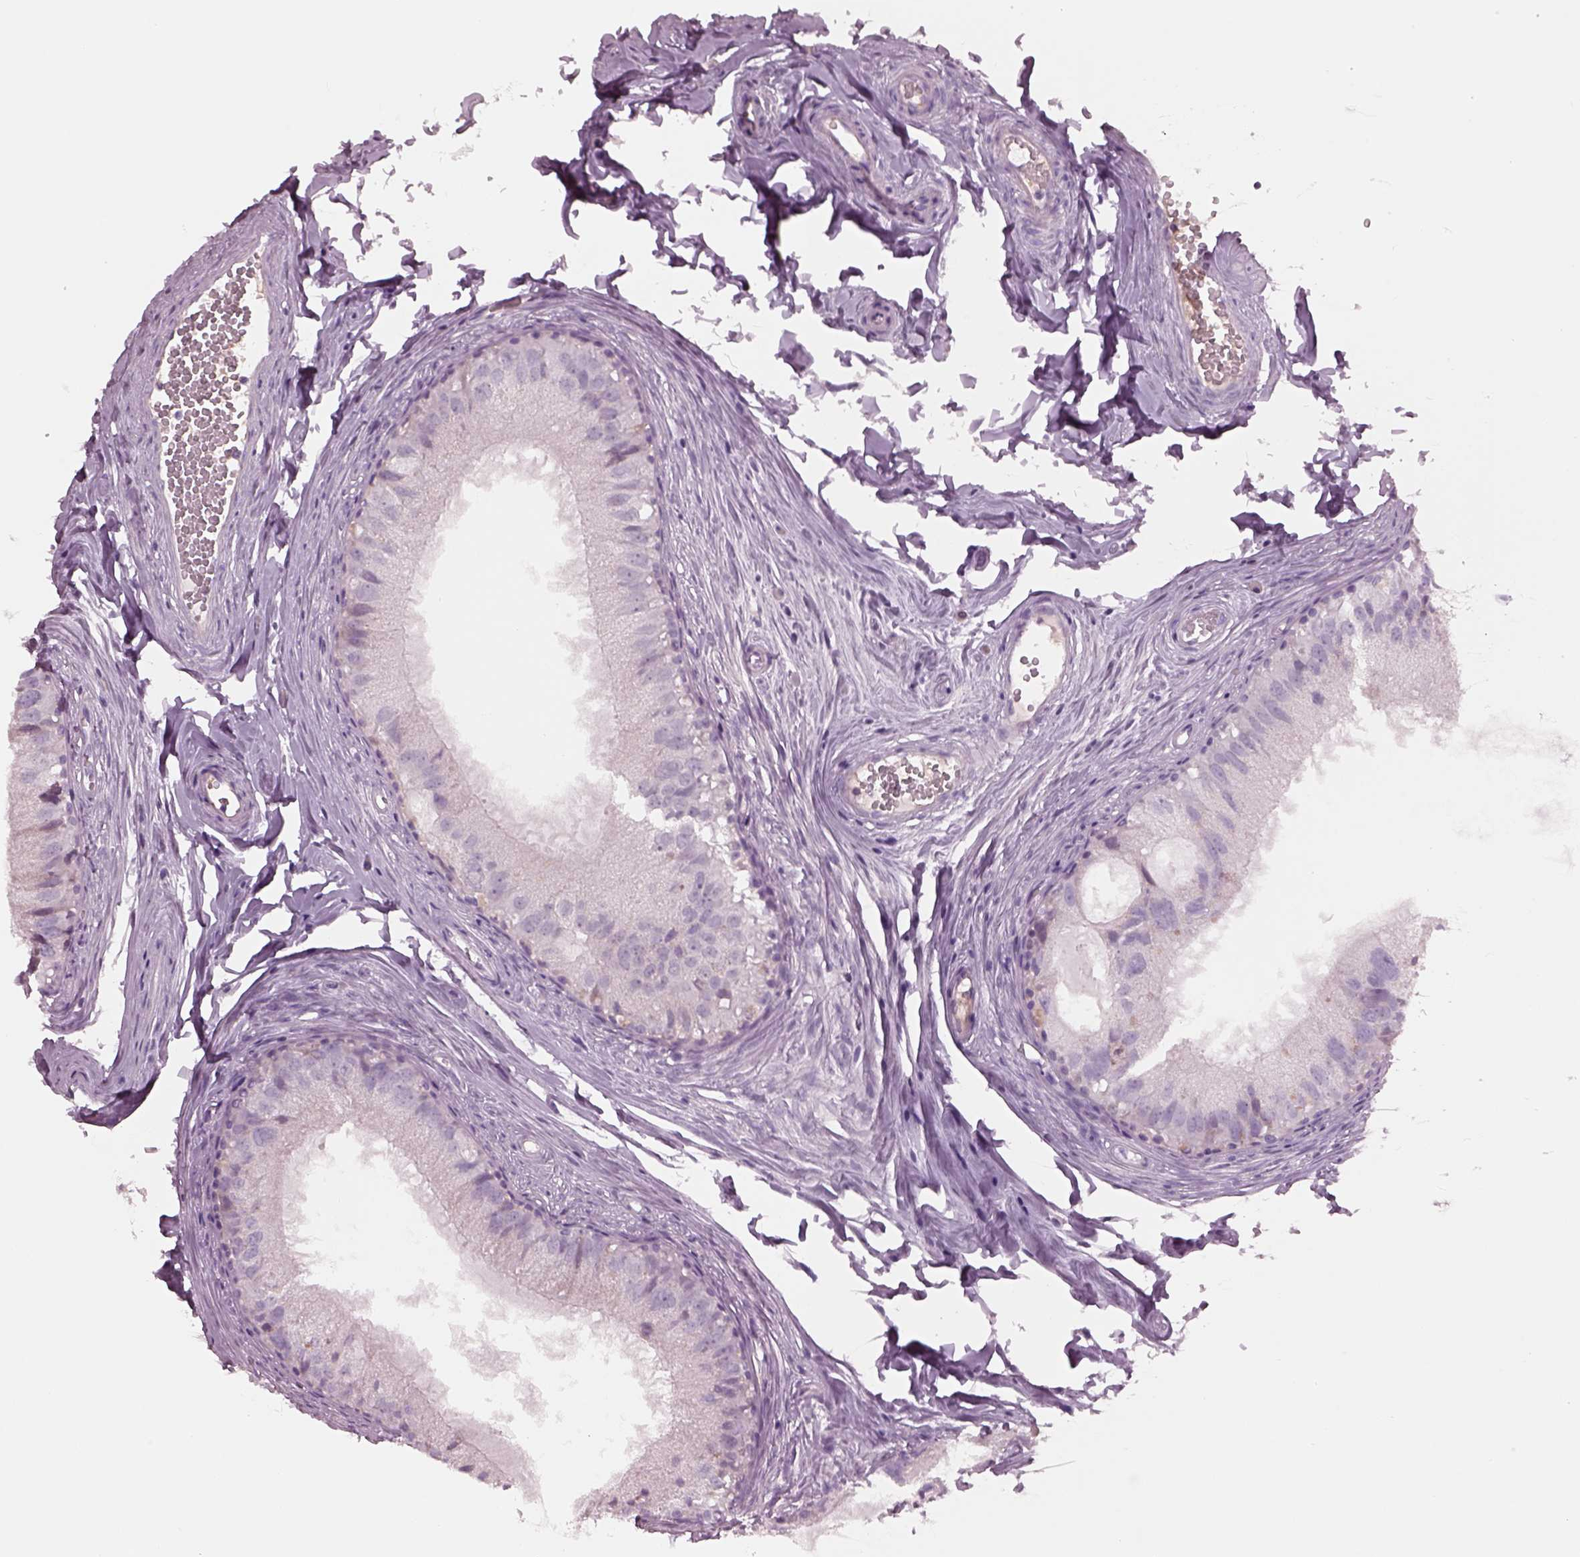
{"staining": {"intensity": "negative", "quantity": "none", "location": "none"}, "tissue": "epididymis", "cell_type": "Glandular cells", "image_type": "normal", "snomed": [{"axis": "morphology", "description": "Normal tissue, NOS"}, {"axis": "topography", "description": "Epididymis"}], "caption": "An immunohistochemistry photomicrograph of unremarkable epididymis is shown. There is no staining in glandular cells of epididymis. The staining was performed using DAB to visualize the protein expression in brown, while the nuclei were stained in blue with hematoxylin (Magnification: 20x).", "gene": "CYLC1", "patient": {"sex": "male", "age": 45}}